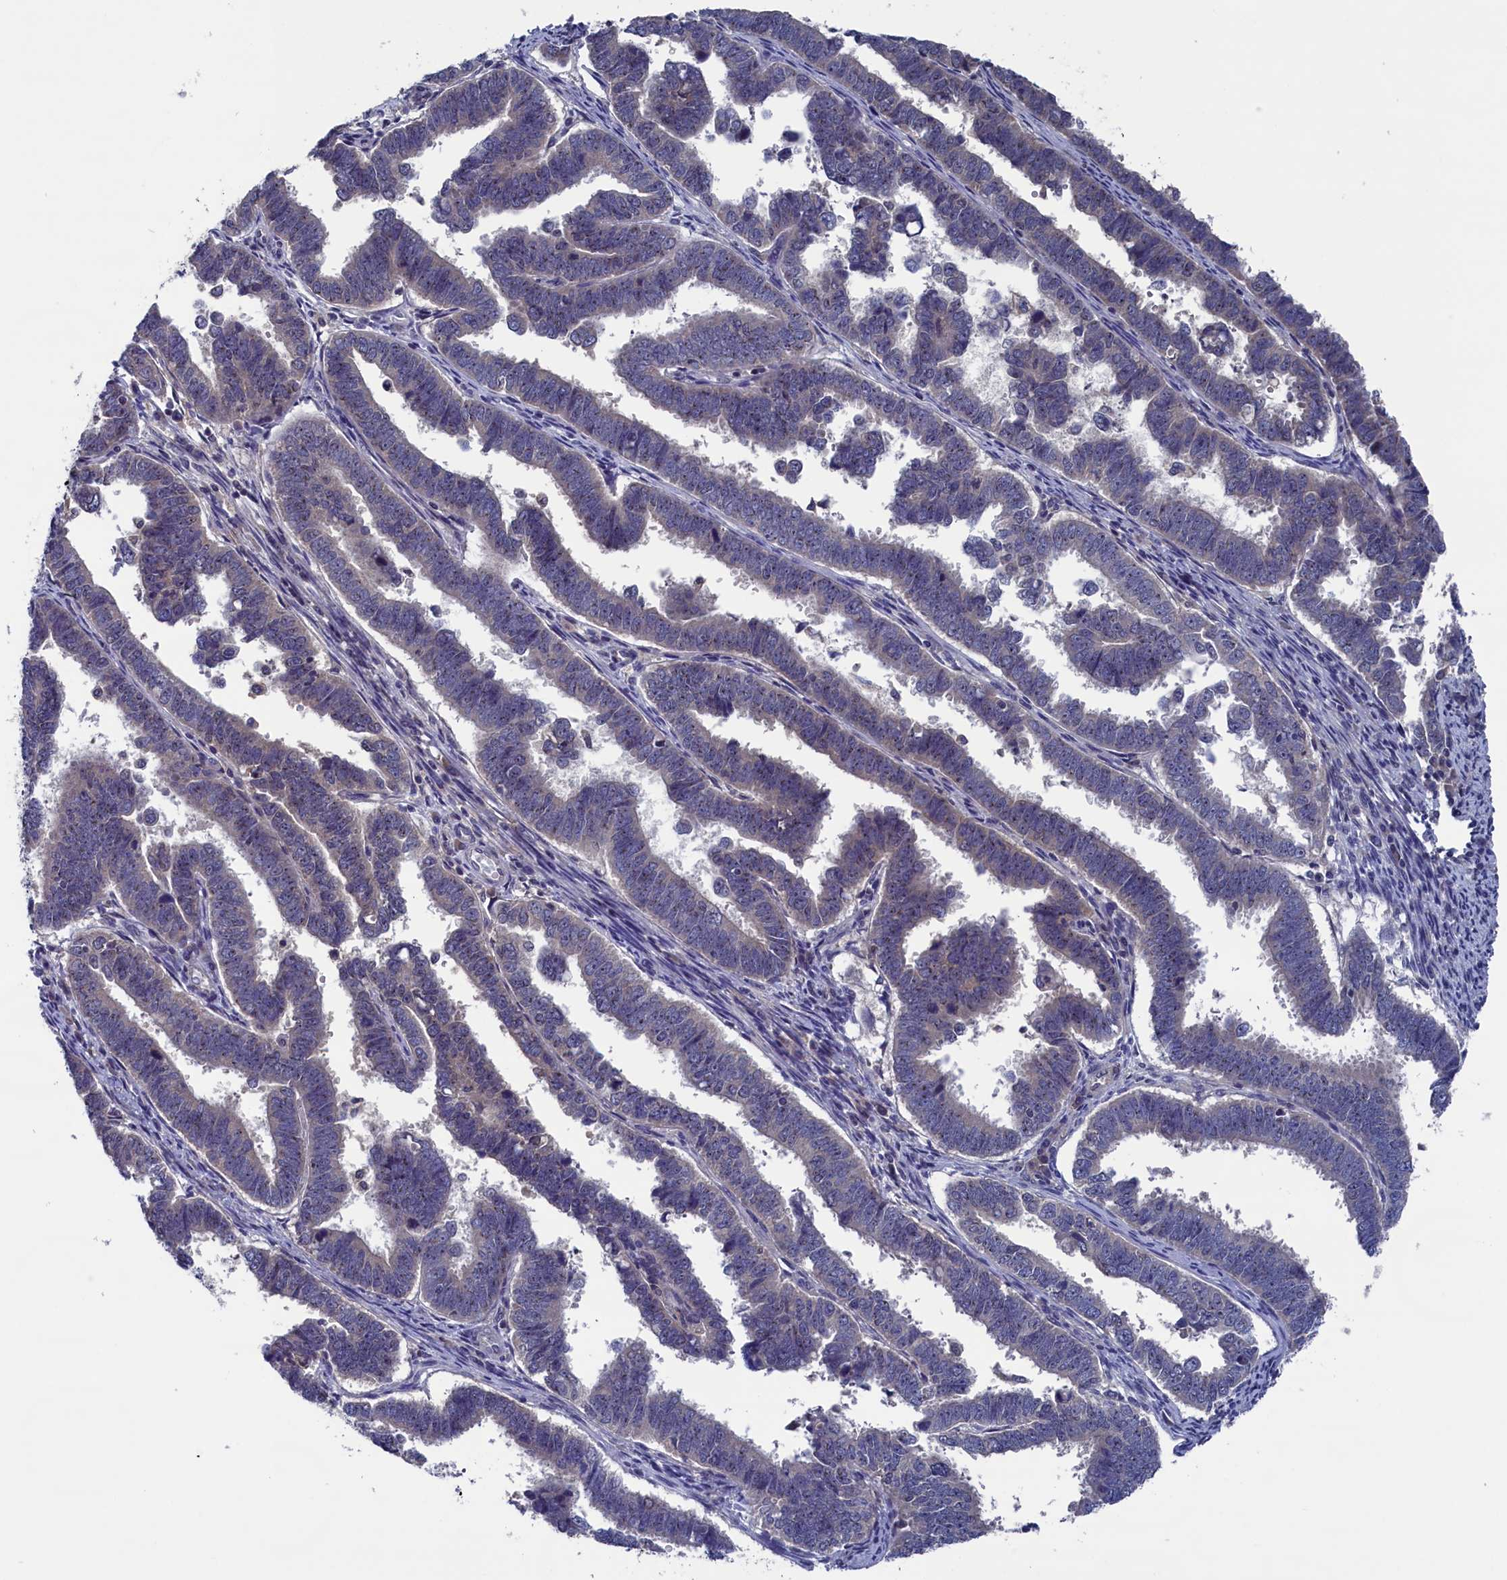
{"staining": {"intensity": "weak", "quantity": "<25%", "location": "cytoplasmic/membranous"}, "tissue": "endometrial cancer", "cell_type": "Tumor cells", "image_type": "cancer", "snomed": [{"axis": "morphology", "description": "Adenocarcinoma, NOS"}, {"axis": "topography", "description": "Endometrium"}], "caption": "Immunohistochemistry of human endometrial adenocarcinoma displays no staining in tumor cells.", "gene": "SPATA13", "patient": {"sex": "female", "age": 75}}